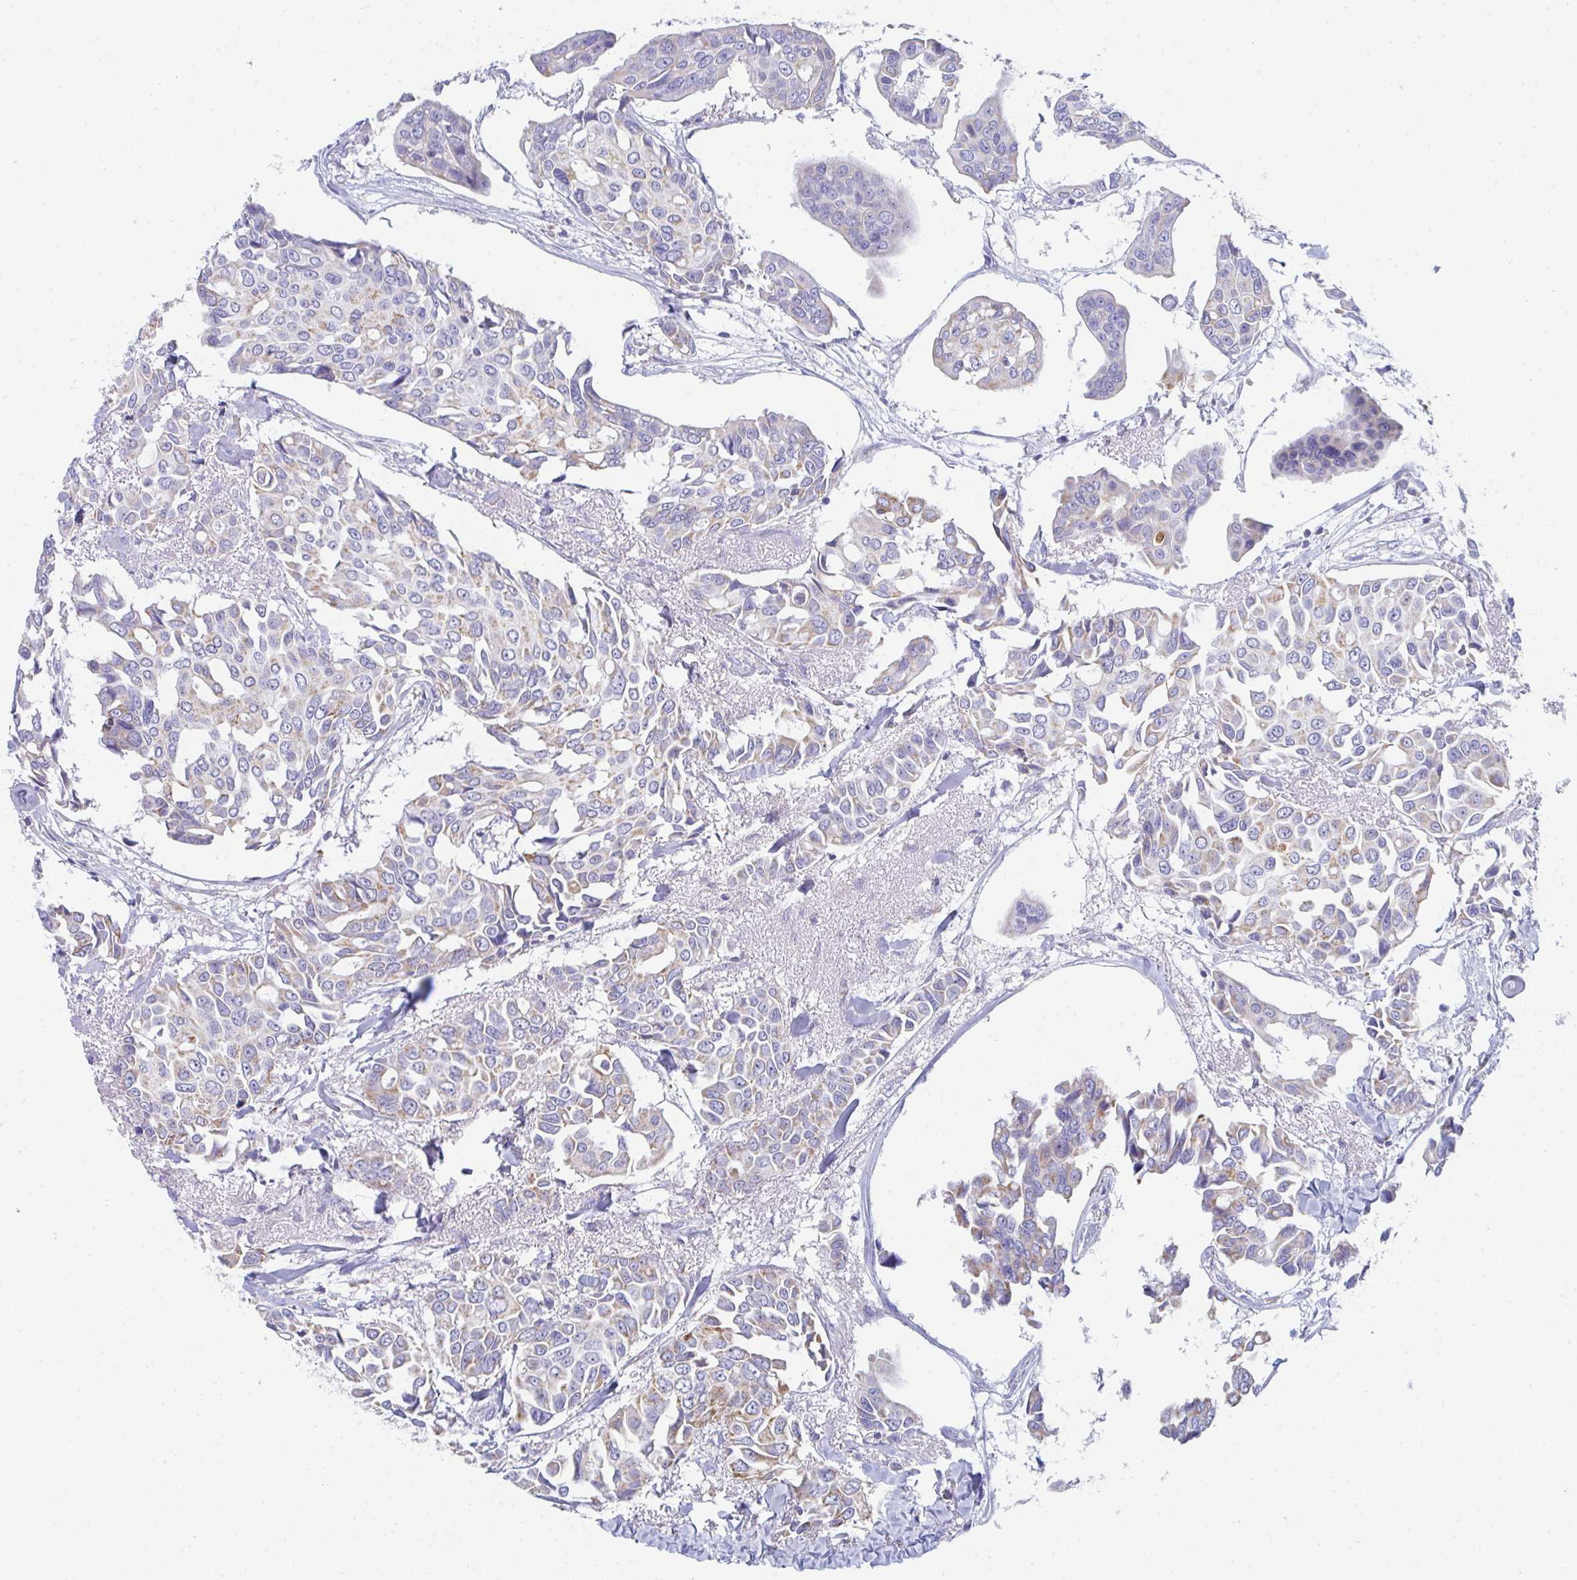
{"staining": {"intensity": "weak", "quantity": "25%-75%", "location": "cytoplasmic/membranous"}, "tissue": "breast cancer", "cell_type": "Tumor cells", "image_type": "cancer", "snomed": [{"axis": "morphology", "description": "Duct carcinoma"}, {"axis": "topography", "description": "Breast"}], "caption": "High-magnification brightfield microscopy of breast cancer (invasive ductal carcinoma) stained with DAB (brown) and counterstained with hematoxylin (blue). tumor cells exhibit weak cytoplasmic/membranous staining is seen in approximately25%-75% of cells. (DAB IHC, brown staining for protein, blue staining for nuclei).", "gene": "AIFM1", "patient": {"sex": "female", "age": 54}}